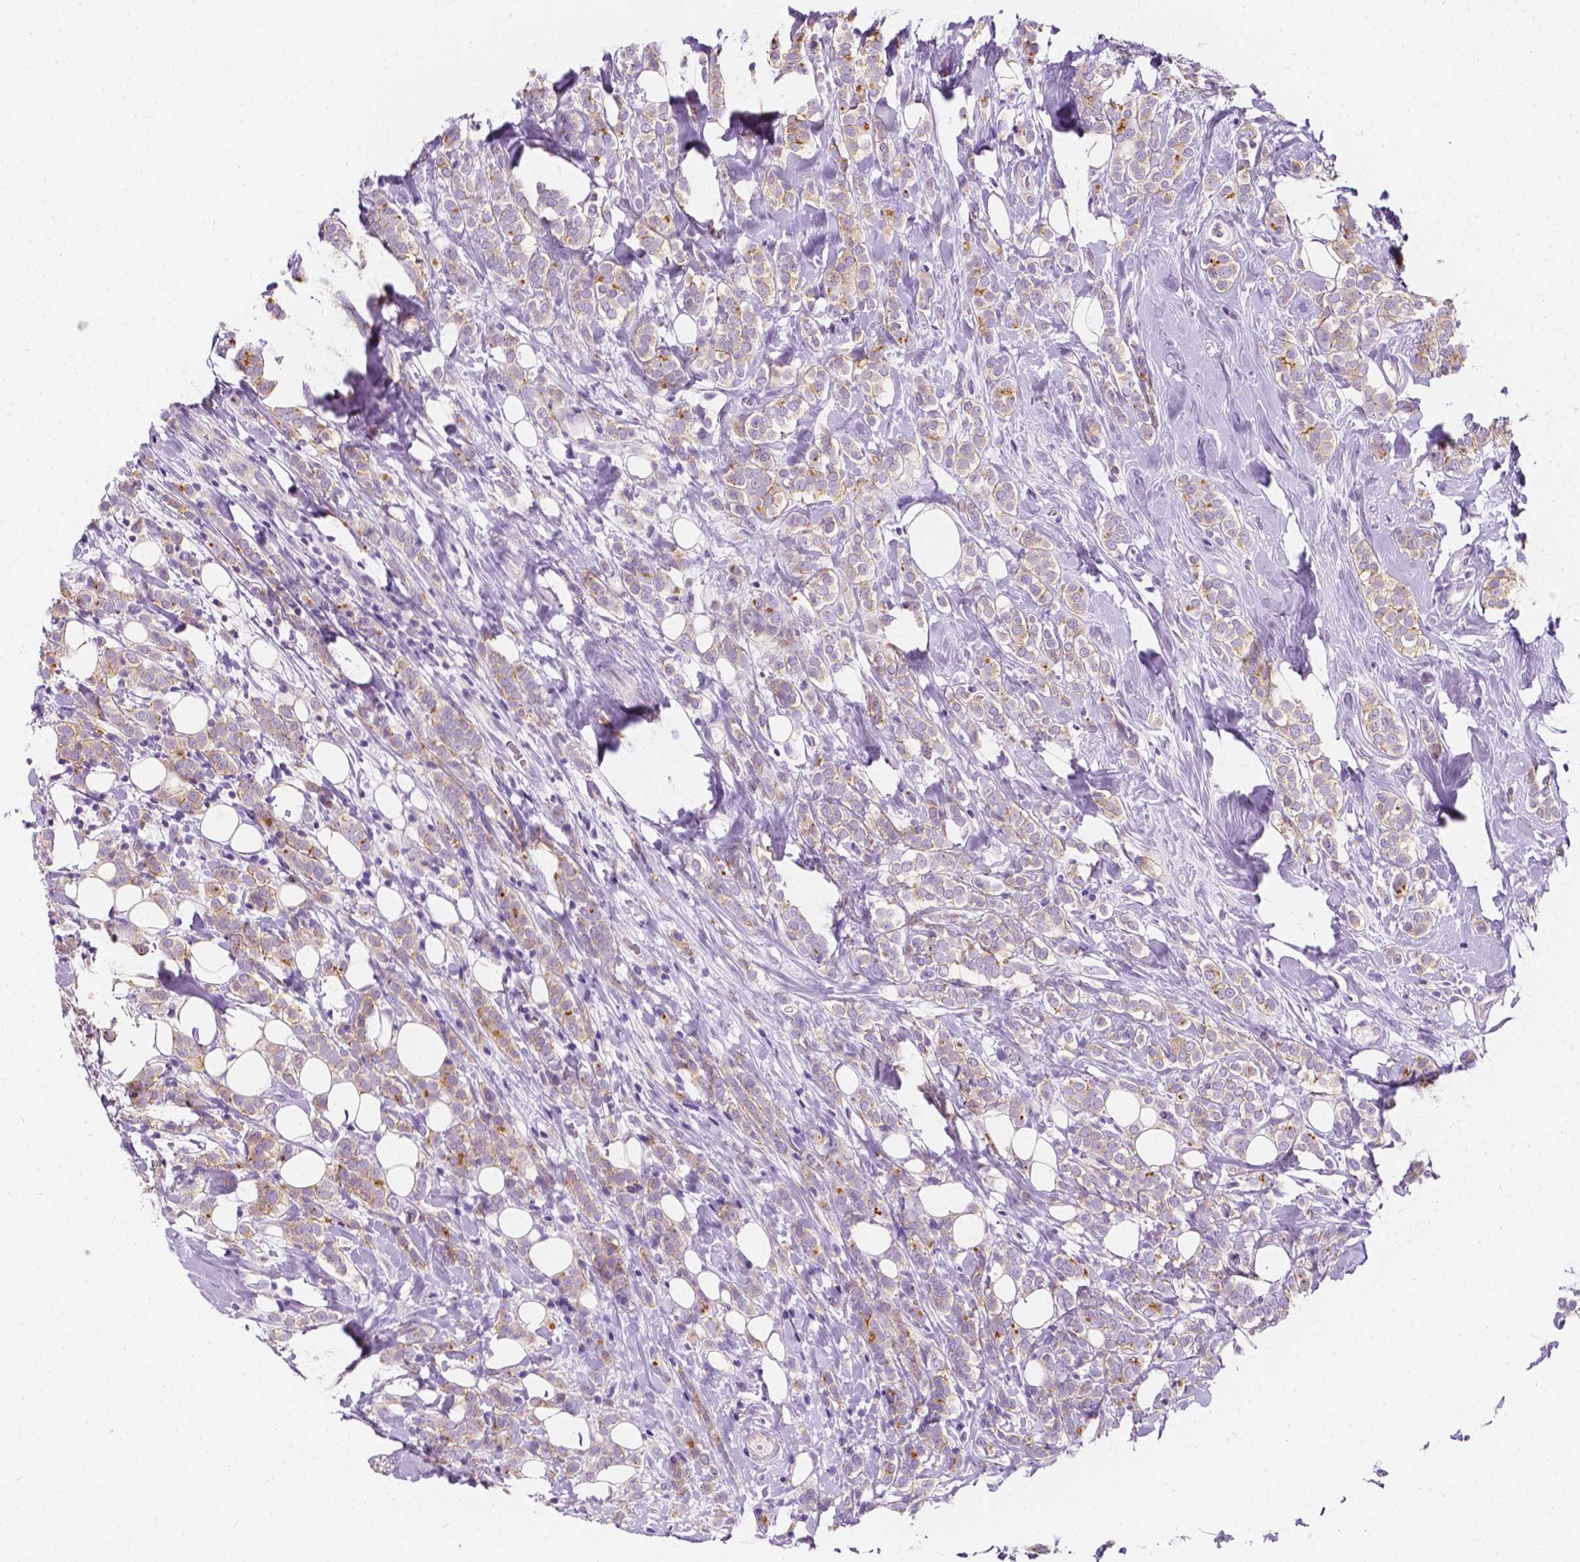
{"staining": {"intensity": "weak", "quantity": "25%-75%", "location": "cytoplasmic/membranous"}, "tissue": "breast cancer", "cell_type": "Tumor cells", "image_type": "cancer", "snomed": [{"axis": "morphology", "description": "Lobular carcinoma"}, {"axis": "topography", "description": "Breast"}], "caption": "Human breast lobular carcinoma stained with a brown dye shows weak cytoplasmic/membranous positive positivity in approximately 25%-75% of tumor cells.", "gene": "SIRT2", "patient": {"sex": "female", "age": 49}}